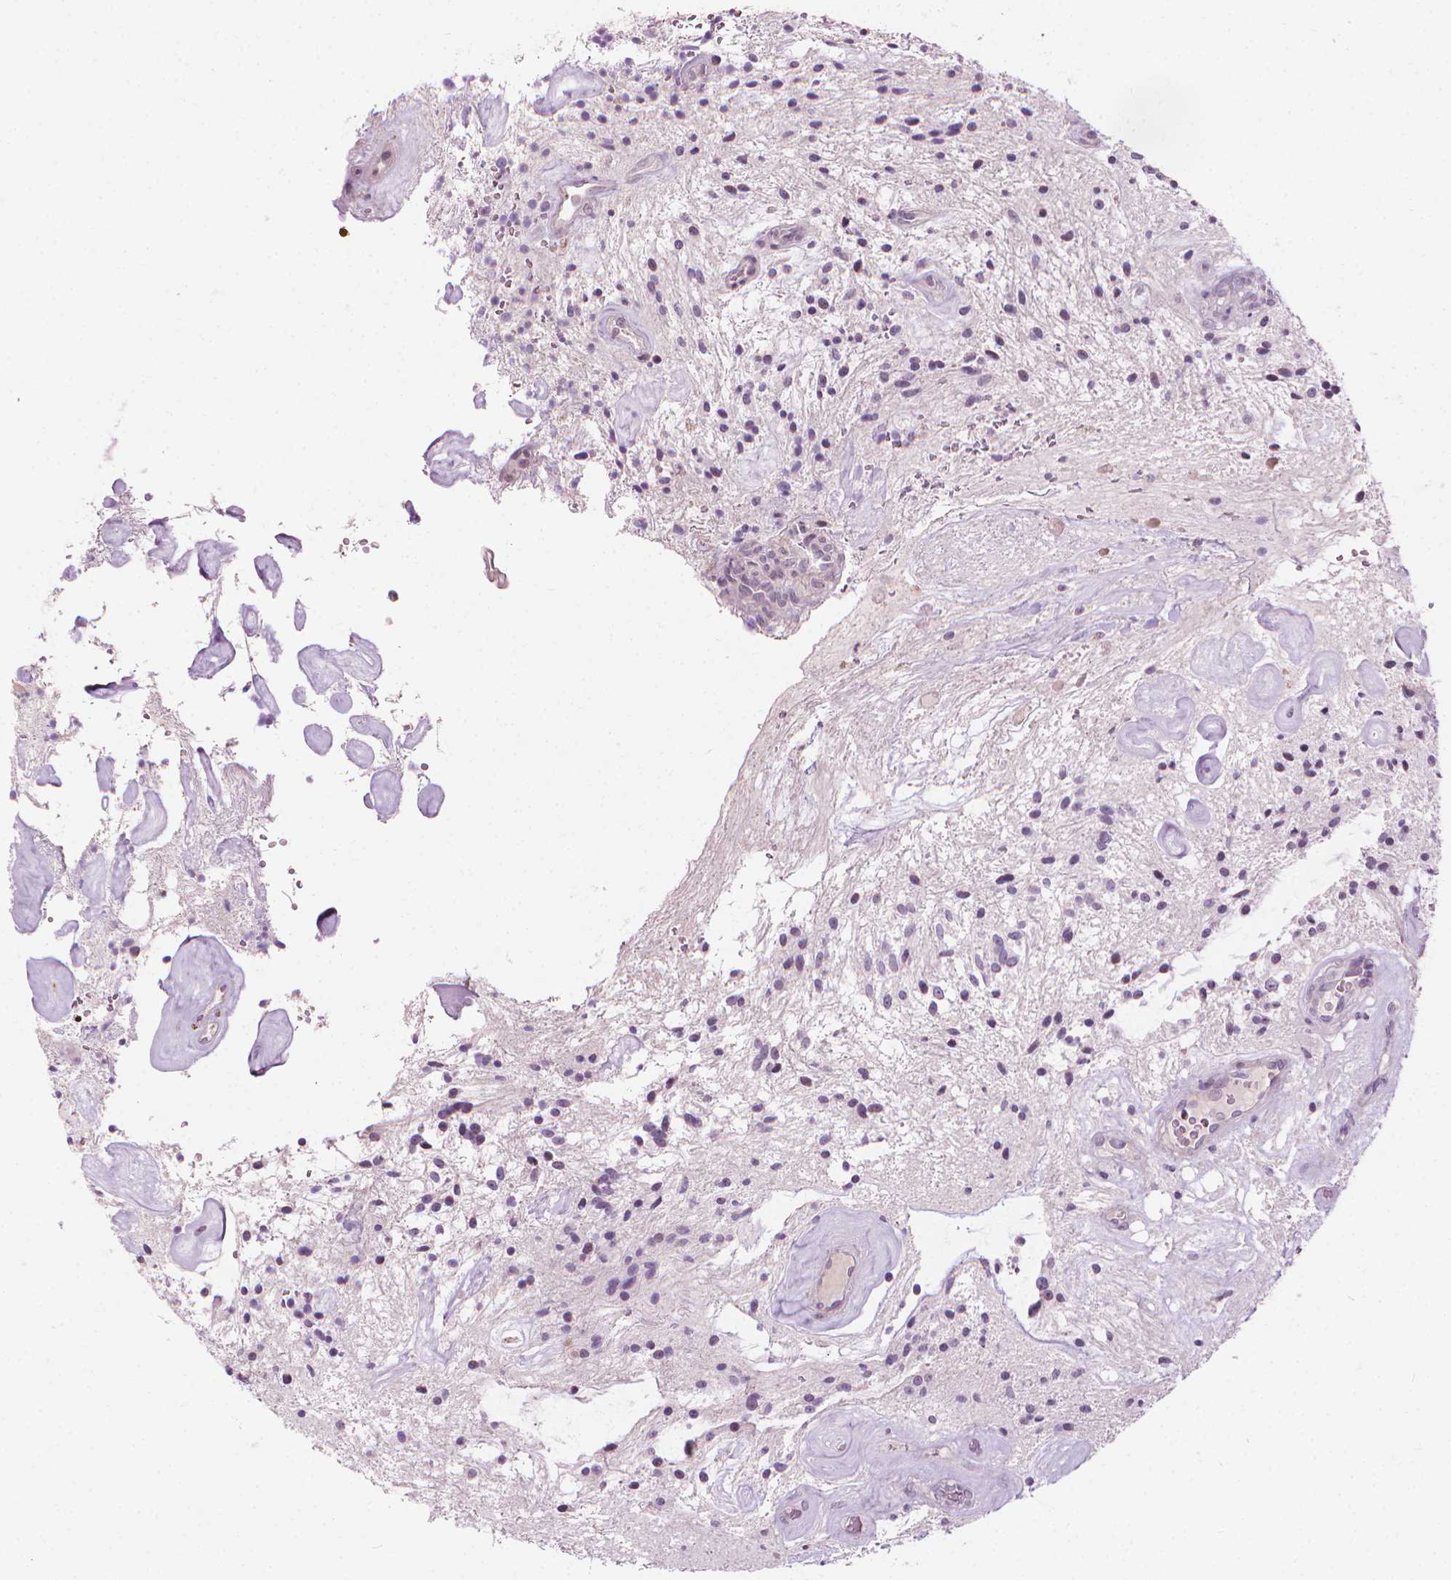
{"staining": {"intensity": "negative", "quantity": "none", "location": "none"}, "tissue": "glioma", "cell_type": "Tumor cells", "image_type": "cancer", "snomed": [{"axis": "morphology", "description": "Glioma, malignant, Low grade"}, {"axis": "topography", "description": "Cerebellum"}], "caption": "An image of human malignant glioma (low-grade) is negative for staining in tumor cells.", "gene": "SAXO2", "patient": {"sex": "female", "age": 14}}